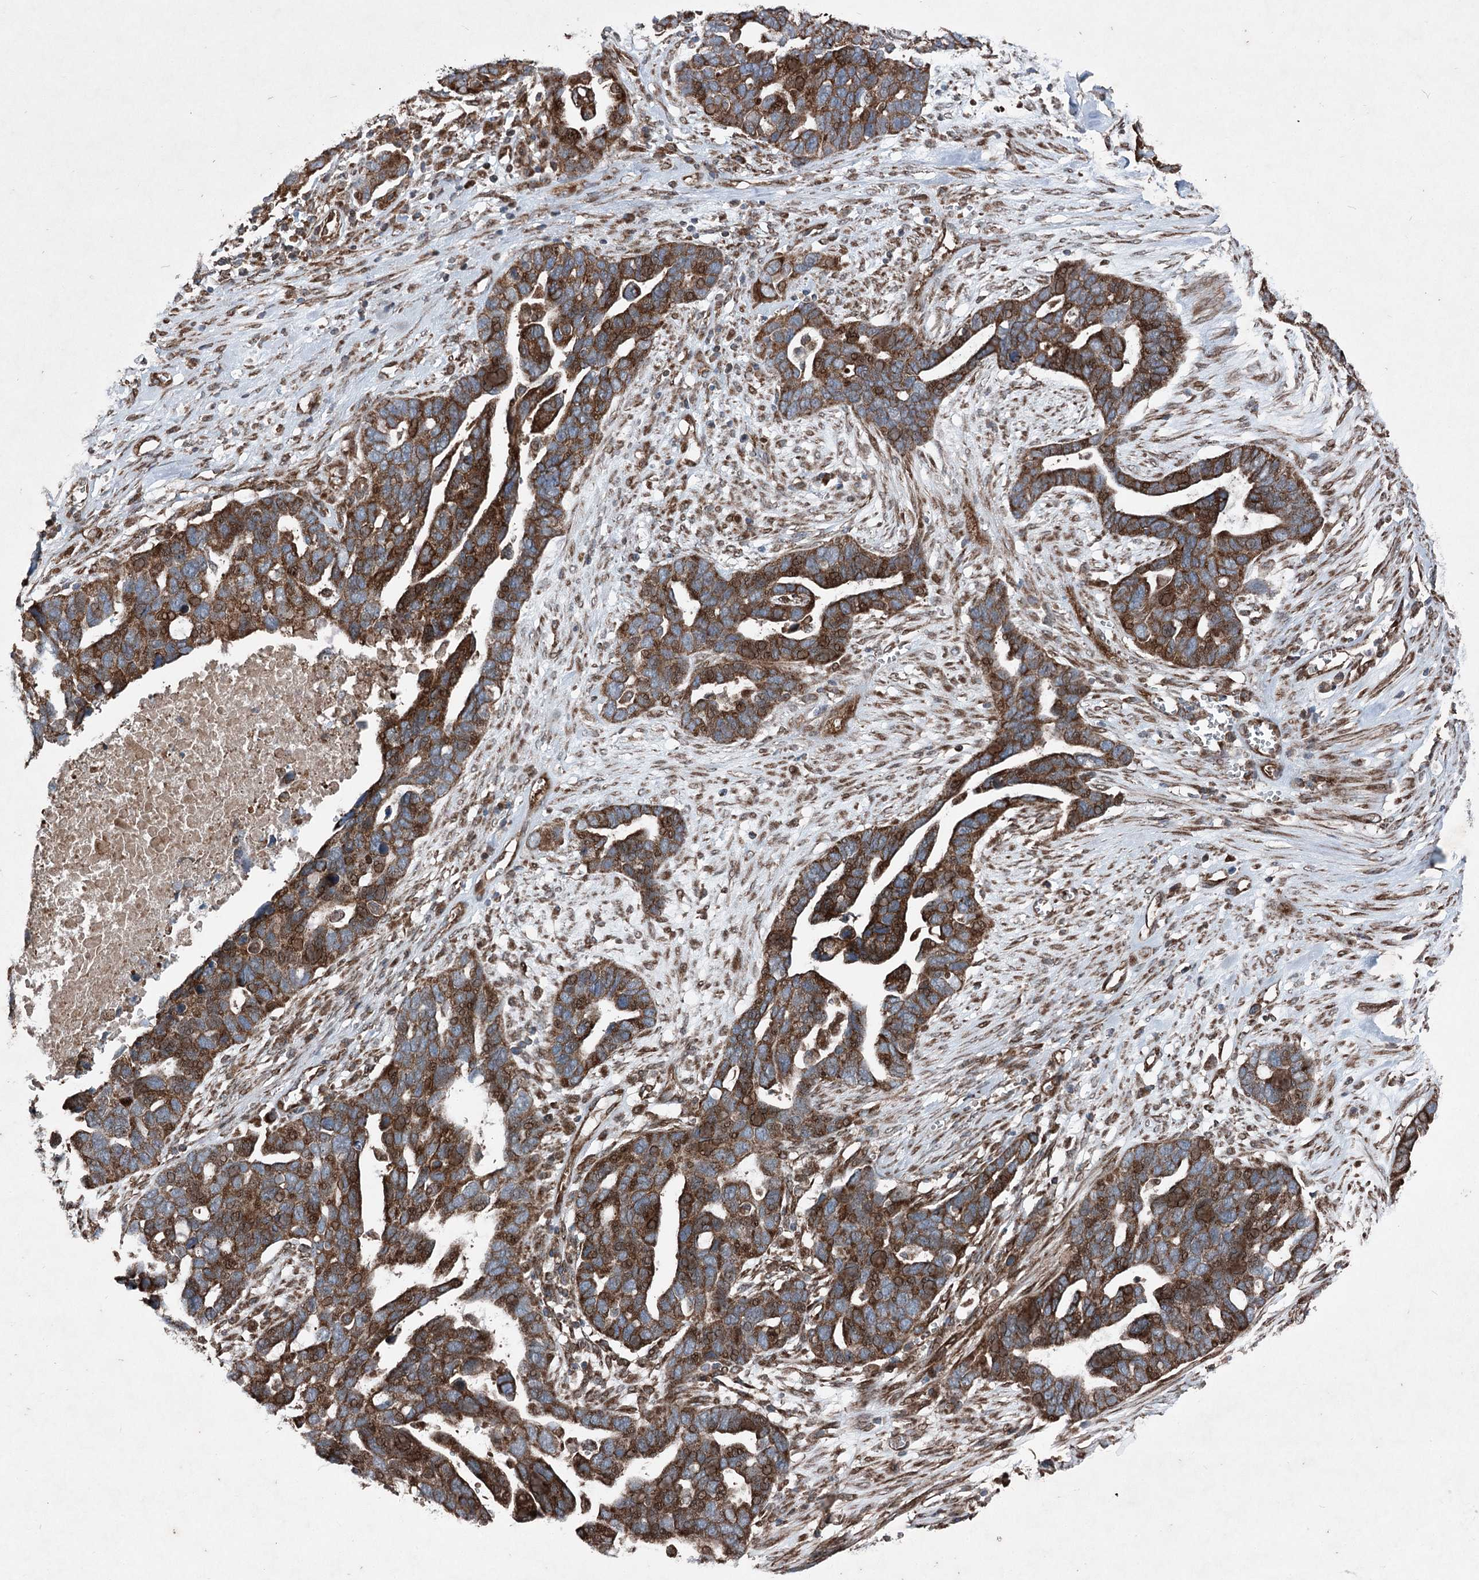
{"staining": {"intensity": "strong", "quantity": "25%-75%", "location": "cytoplasmic/membranous"}, "tissue": "ovarian cancer", "cell_type": "Tumor cells", "image_type": "cancer", "snomed": [{"axis": "morphology", "description": "Cystadenocarcinoma, serous, NOS"}, {"axis": "topography", "description": "Ovary"}], "caption": "IHC of human serous cystadenocarcinoma (ovarian) demonstrates high levels of strong cytoplasmic/membranous positivity in approximately 25%-75% of tumor cells.", "gene": "SERINC5", "patient": {"sex": "female", "age": 54}}